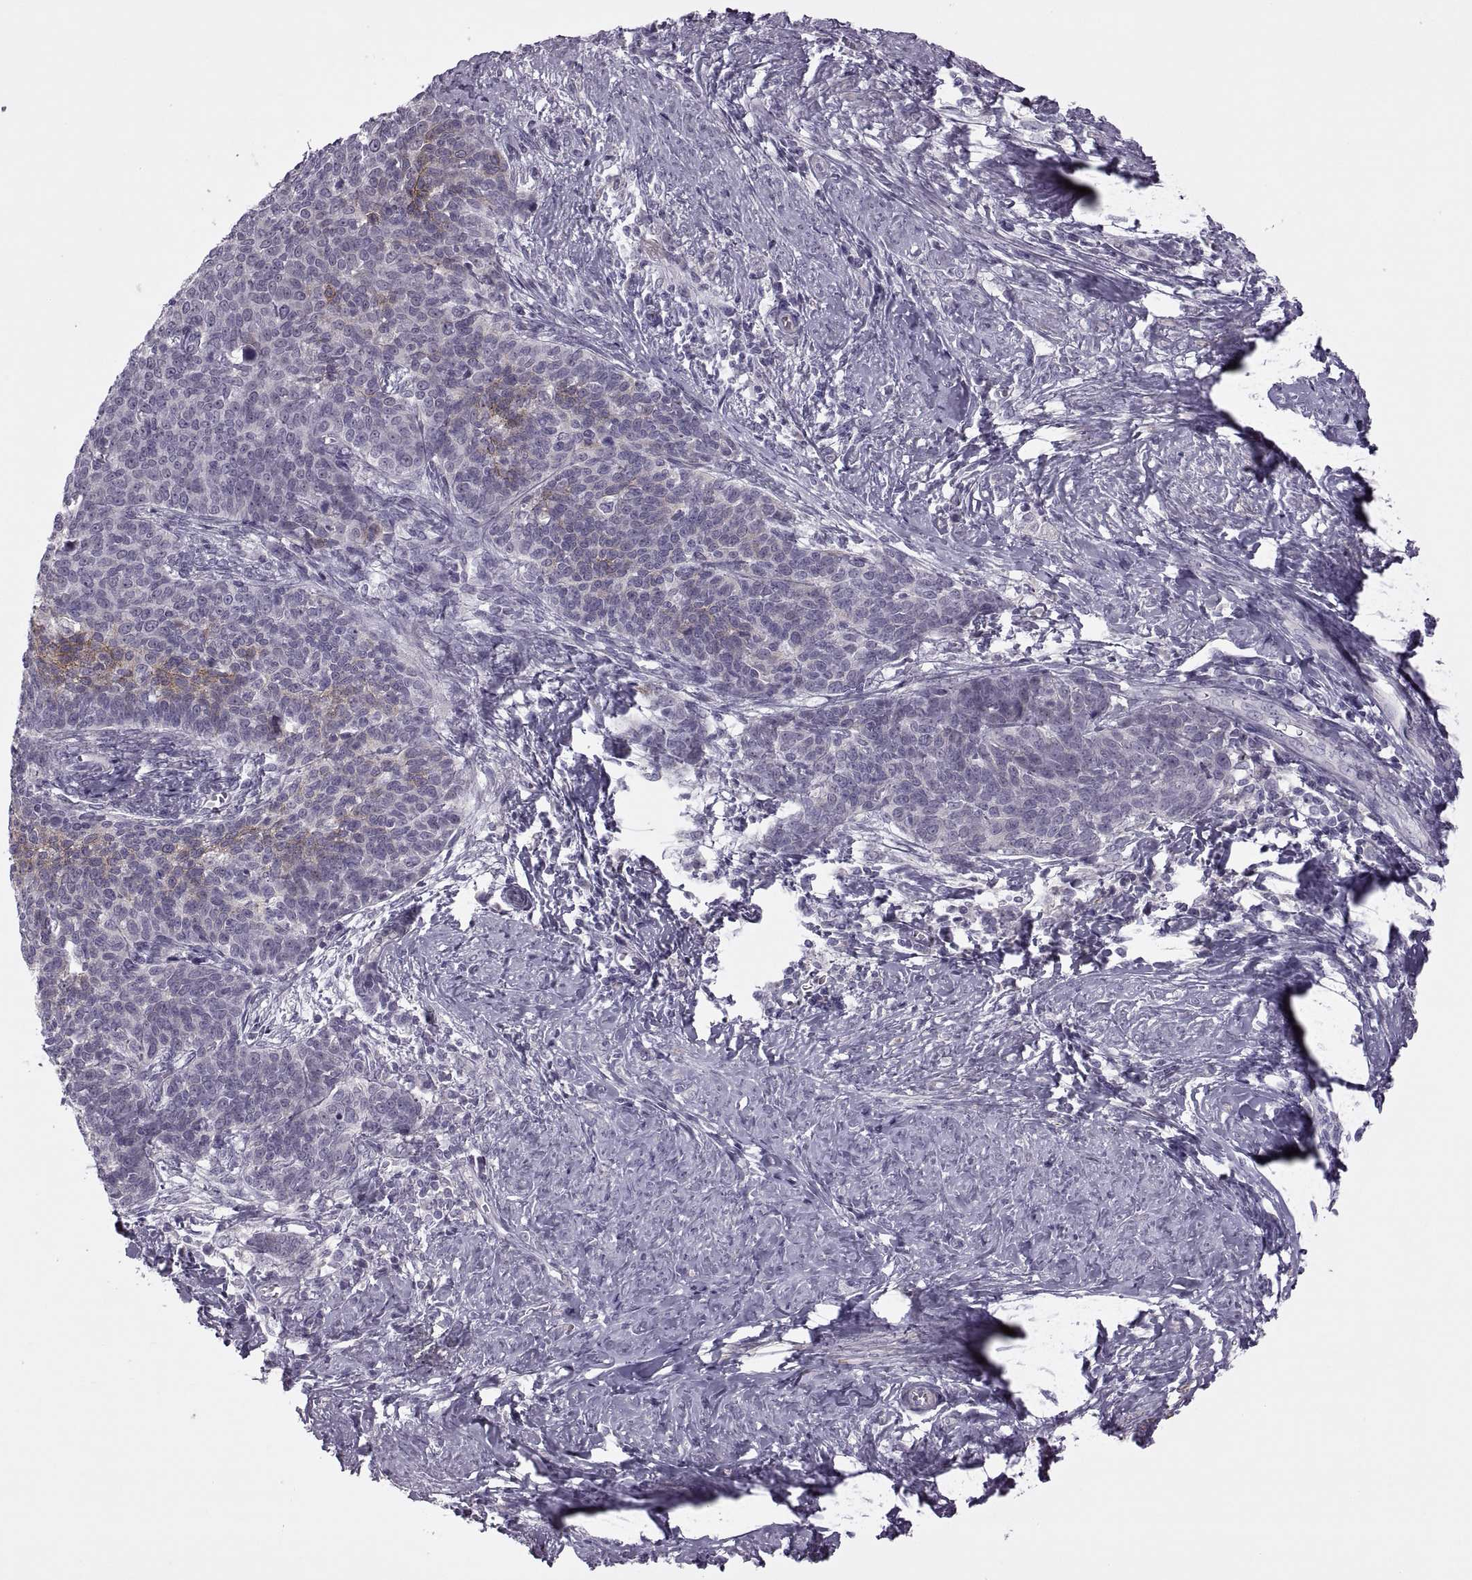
{"staining": {"intensity": "weak", "quantity": "<25%", "location": "cytoplasmic/membranous"}, "tissue": "cervical cancer", "cell_type": "Tumor cells", "image_type": "cancer", "snomed": [{"axis": "morphology", "description": "Squamous cell carcinoma, NOS"}, {"axis": "topography", "description": "Cervix"}], "caption": "DAB (3,3'-diaminobenzidine) immunohistochemical staining of human squamous cell carcinoma (cervical) demonstrates no significant staining in tumor cells.", "gene": "RIPK4", "patient": {"sex": "female", "age": 39}}